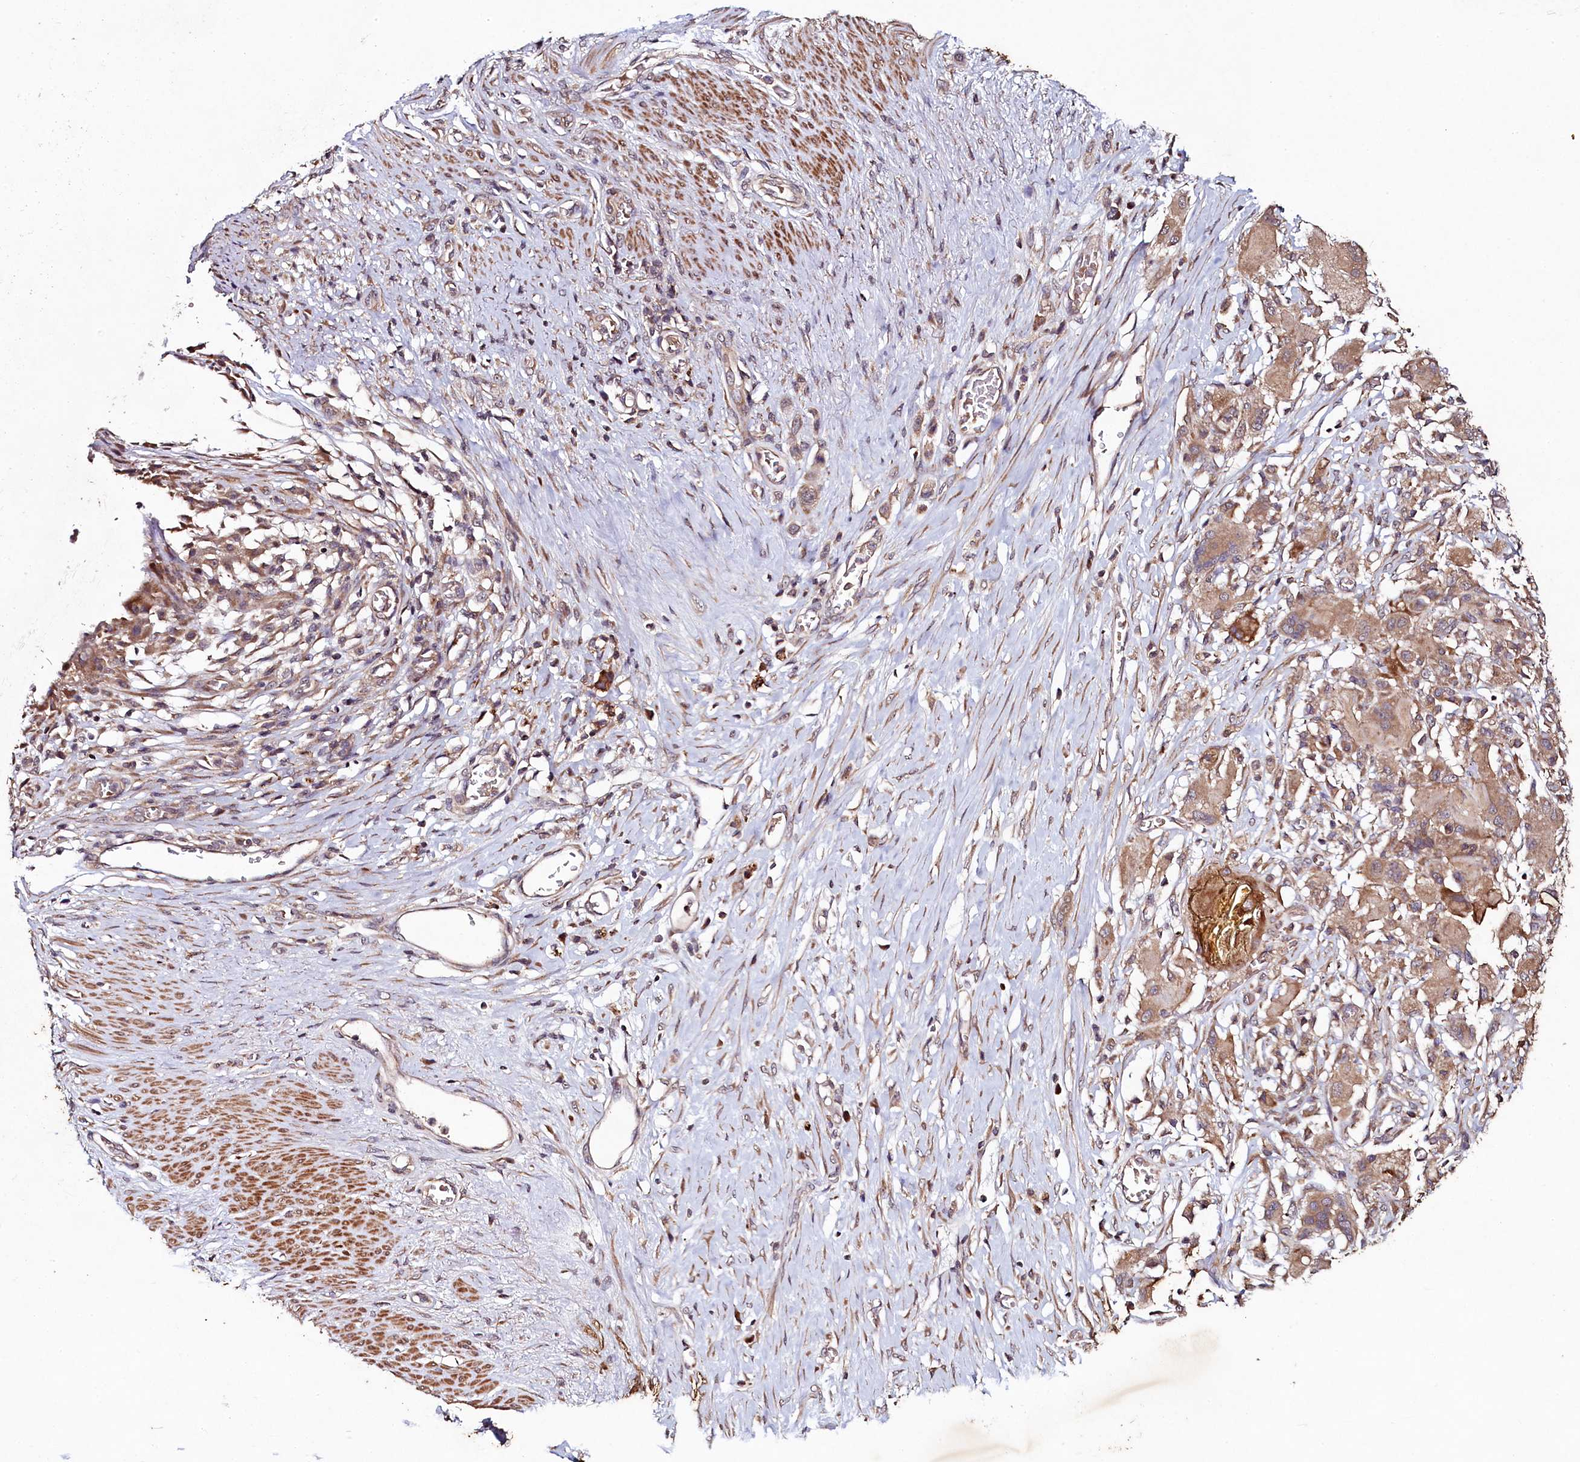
{"staining": {"intensity": "moderate", "quantity": ">75%", "location": "cytoplasmic/membranous"}, "tissue": "stomach cancer", "cell_type": "Tumor cells", "image_type": "cancer", "snomed": [{"axis": "morphology", "description": "Adenocarcinoma, NOS"}, {"axis": "morphology", "description": "Adenocarcinoma, High grade"}, {"axis": "topography", "description": "Stomach, upper"}, {"axis": "topography", "description": "Stomach, lower"}], "caption": "There is medium levels of moderate cytoplasmic/membranous expression in tumor cells of stomach adenocarcinoma, as demonstrated by immunohistochemical staining (brown color).", "gene": "SEC24C", "patient": {"sex": "female", "age": 65}}